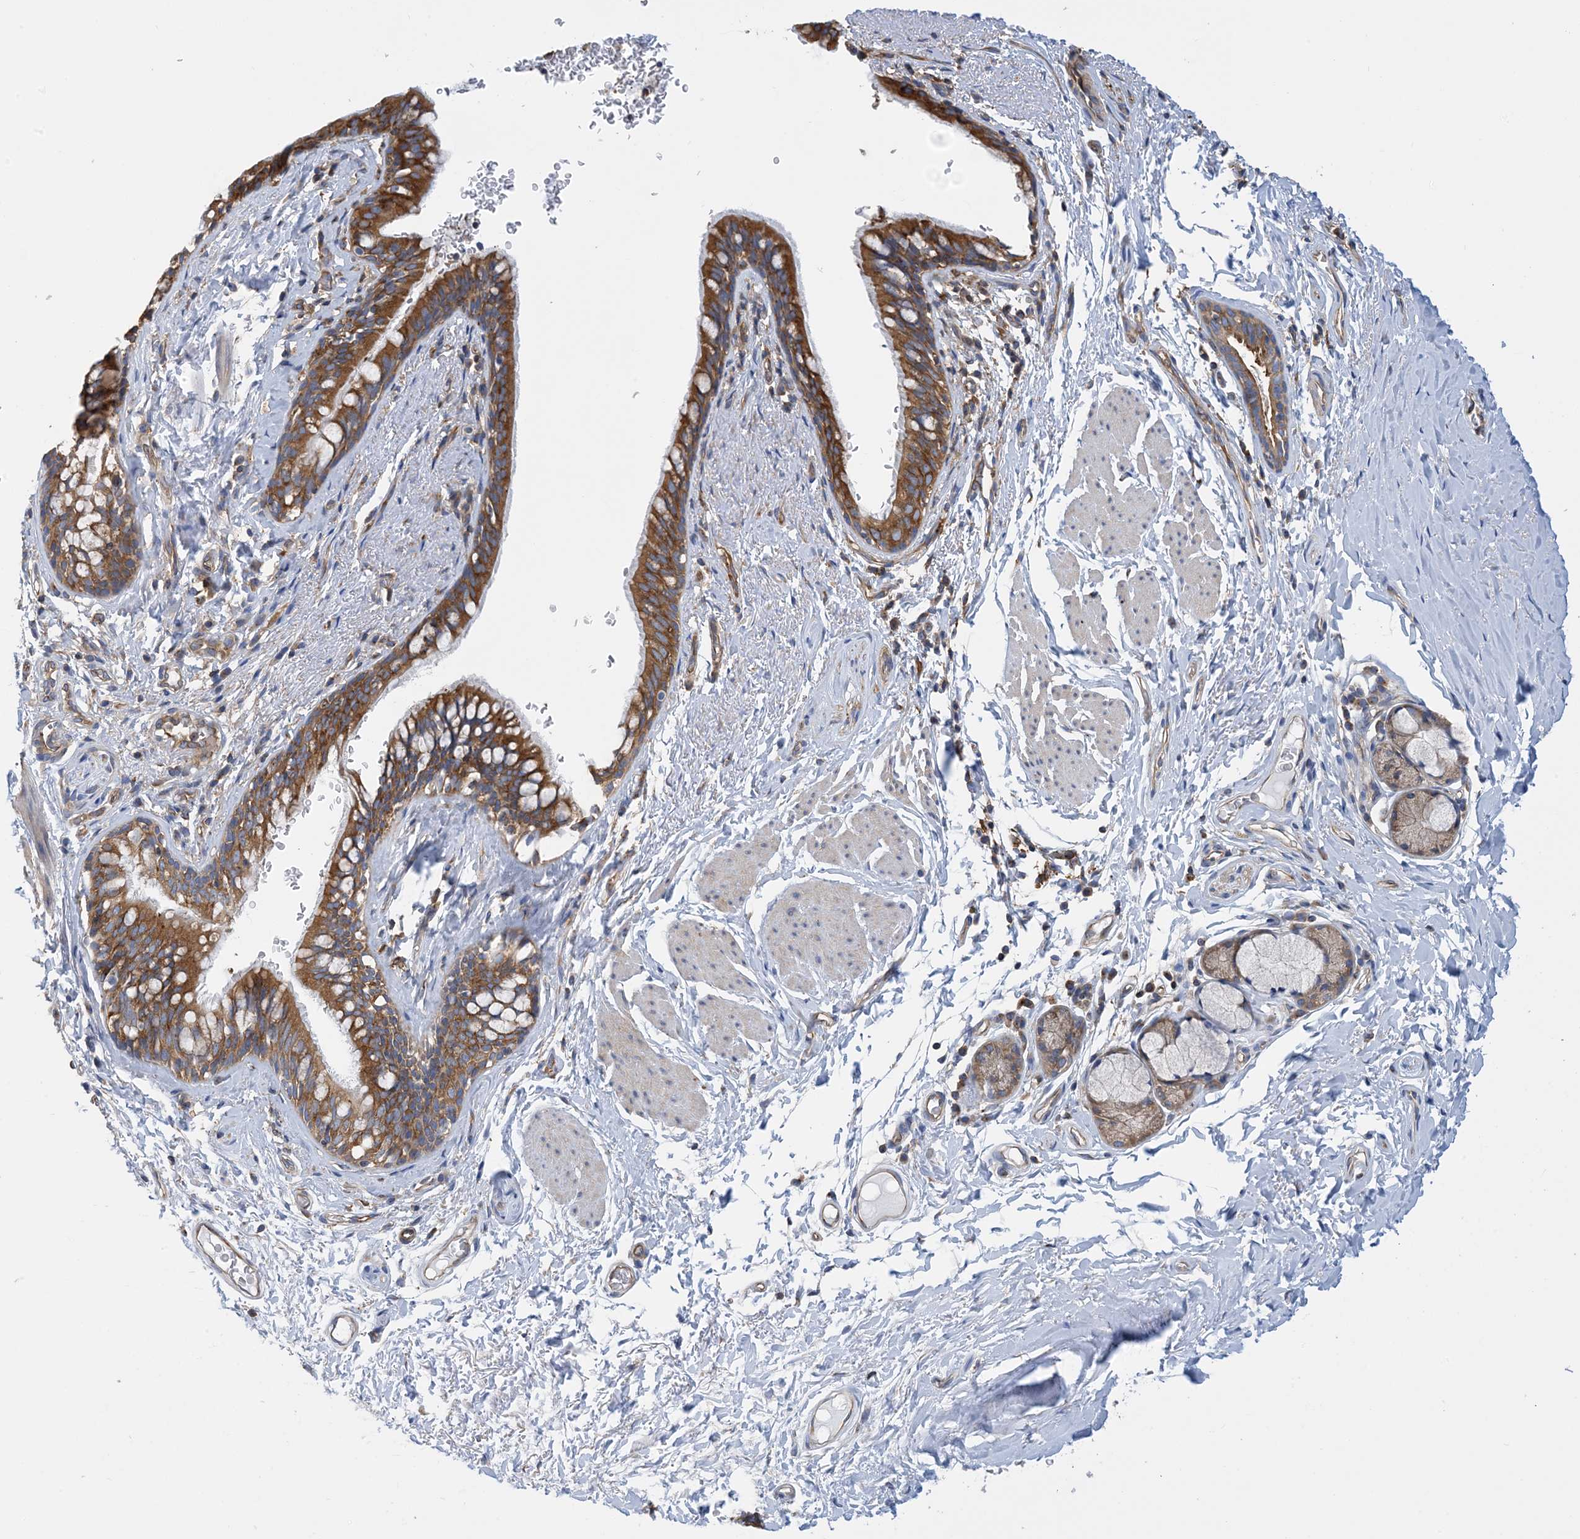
{"staining": {"intensity": "moderate", "quantity": ">75%", "location": "cytoplasmic/membranous"}, "tissue": "bronchus", "cell_type": "Respiratory epithelial cells", "image_type": "normal", "snomed": [{"axis": "morphology", "description": "Normal tissue, NOS"}, {"axis": "topography", "description": "Cartilage tissue"}, {"axis": "topography", "description": "Bronchus"}], "caption": "A medium amount of moderate cytoplasmic/membranous staining is appreciated in approximately >75% of respiratory epithelial cells in unremarkable bronchus. Nuclei are stained in blue.", "gene": "DYNC1LI1", "patient": {"sex": "female", "age": 36}}